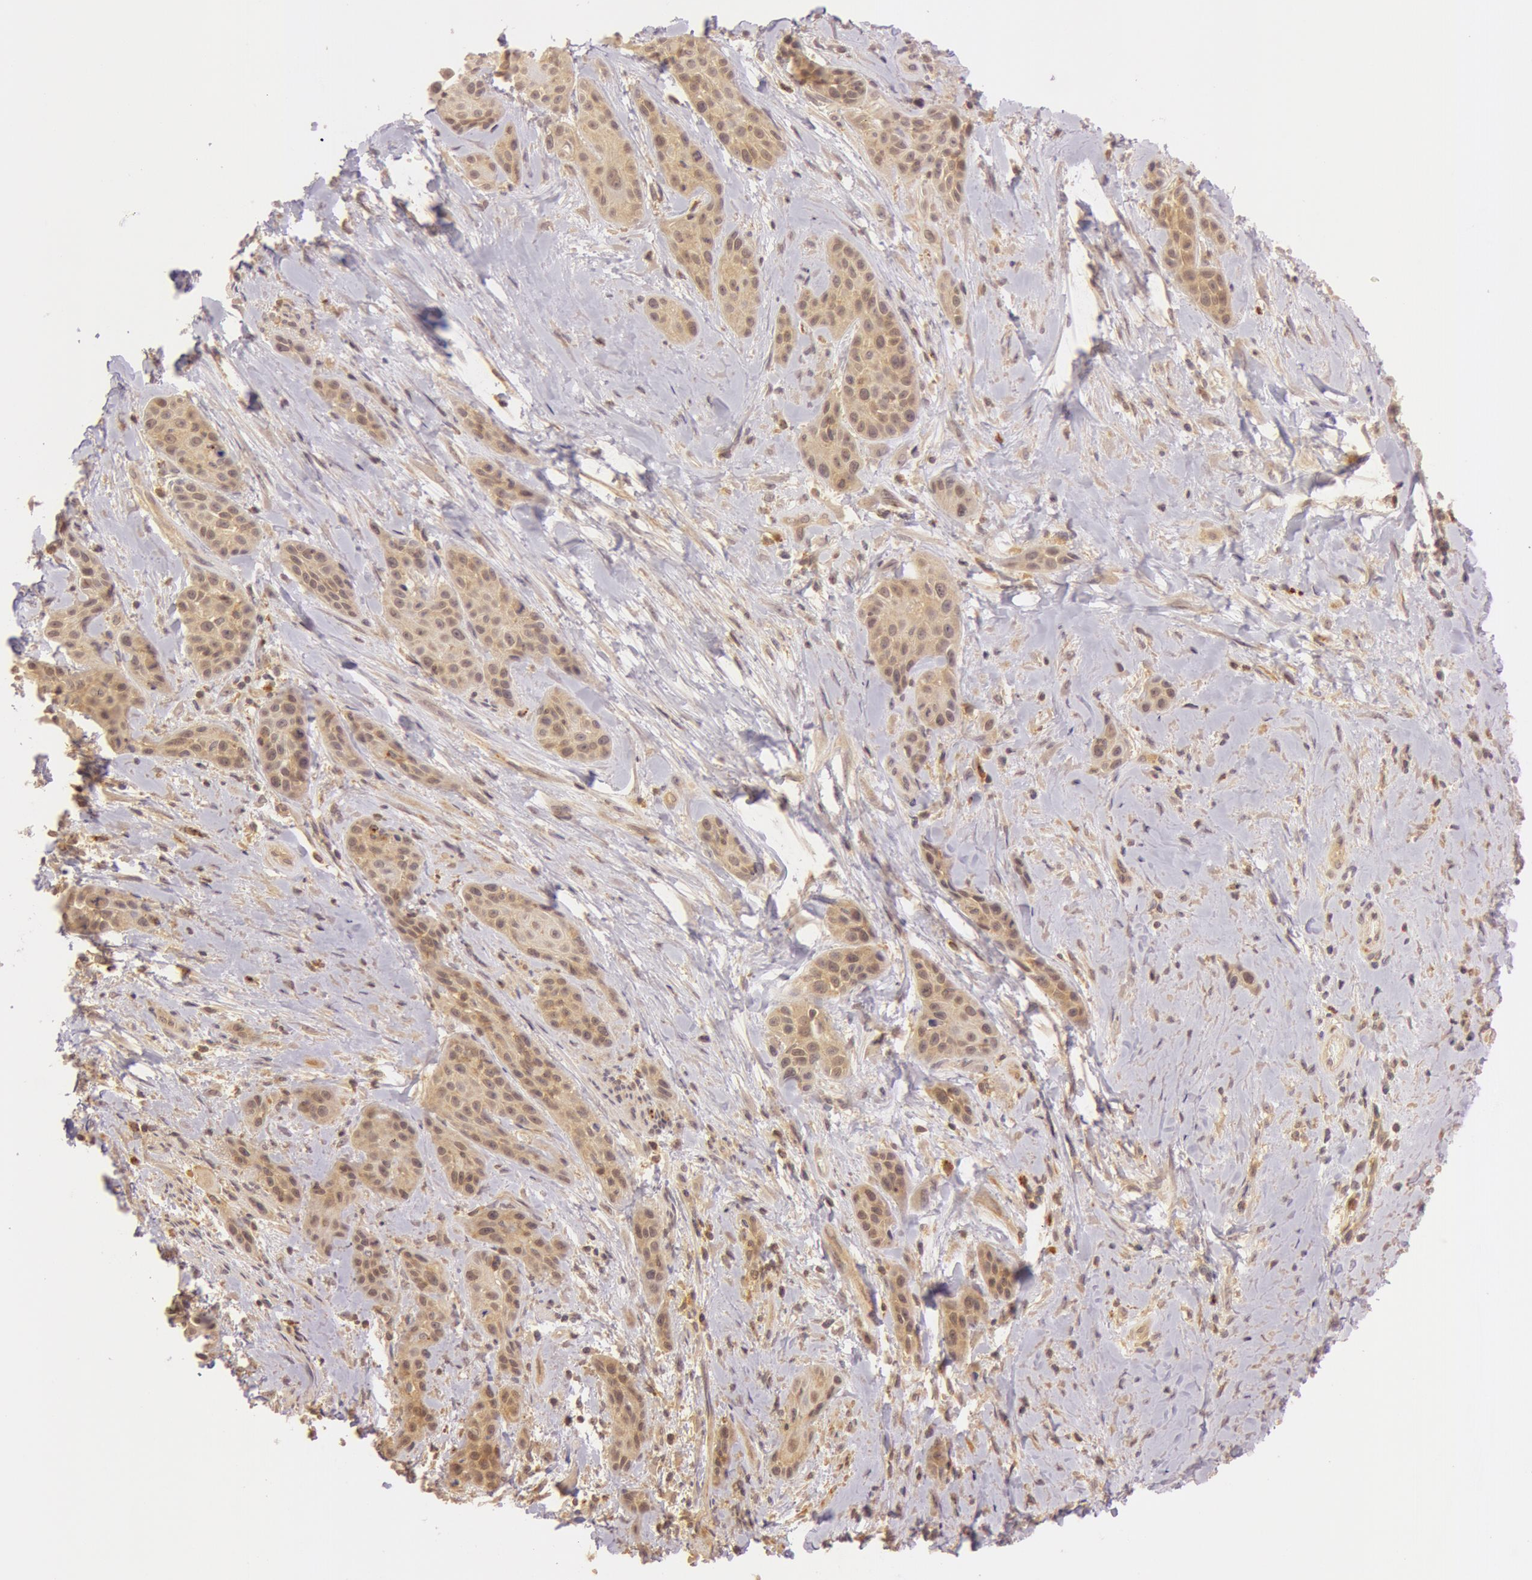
{"staining": {"intensity": "moderate", "quantity": ">75%", "location": "cytoplasmic/membranous"}, "tissue": "skin cancer", "cell_type": "Tumor cells", "image_type": "cancer", "snomed": [{"axis": "morphology", "description": "Squamous cell carcinoma, NOS"}, {"axis": "topography", "description": "Skin"}, {"axis": "topography", "description": "Anal"}], "caption": "High-power microscopy captured an IHC image of skin cancer, revealing moderate cytoplasmic/membranous expression in approximately >75% of tumor cells.", "gene": "ATG2B", "patient": {"sex": "male", "age": 64}}